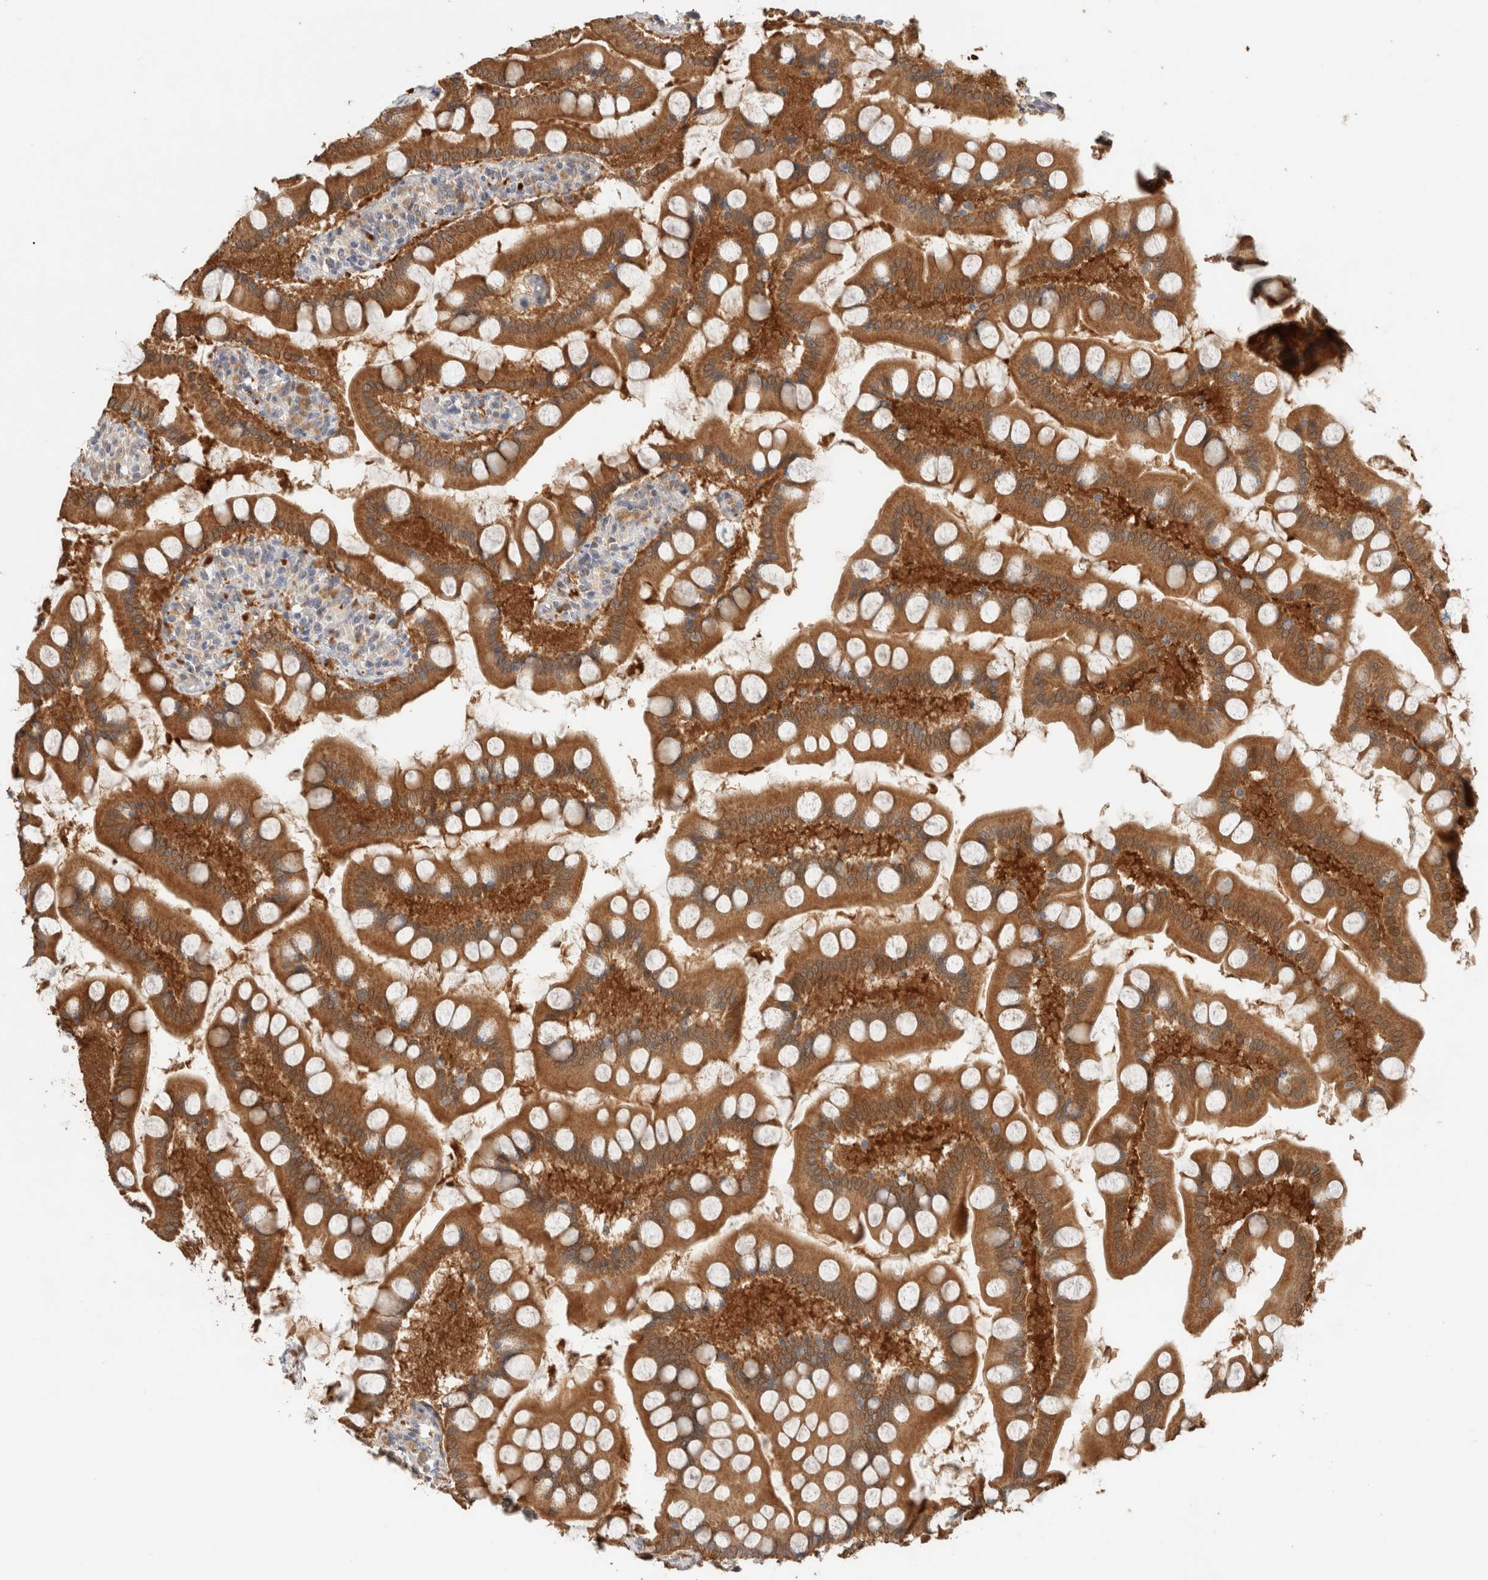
{"staining": {"intensity": "strong", "quantity": ">75%", "location": "cytoplasmic/membranous"}, "tissue": "small intestine", "cell_type": "Glandular cells", "image_type": "normal", "snomed": [{"axis": "morphology", "description": "Normal tissue, NOS"}, {"axis": "topography", "description": "Small intestine"}], "caption": "The histopathology image shows staining of unremarkable small intestine, revealing strong cytoplasmic/membranous protein staining (brown color) within glandular cells.", "gene": "CA13", "patient": {"sex": "male", "age": 41}}